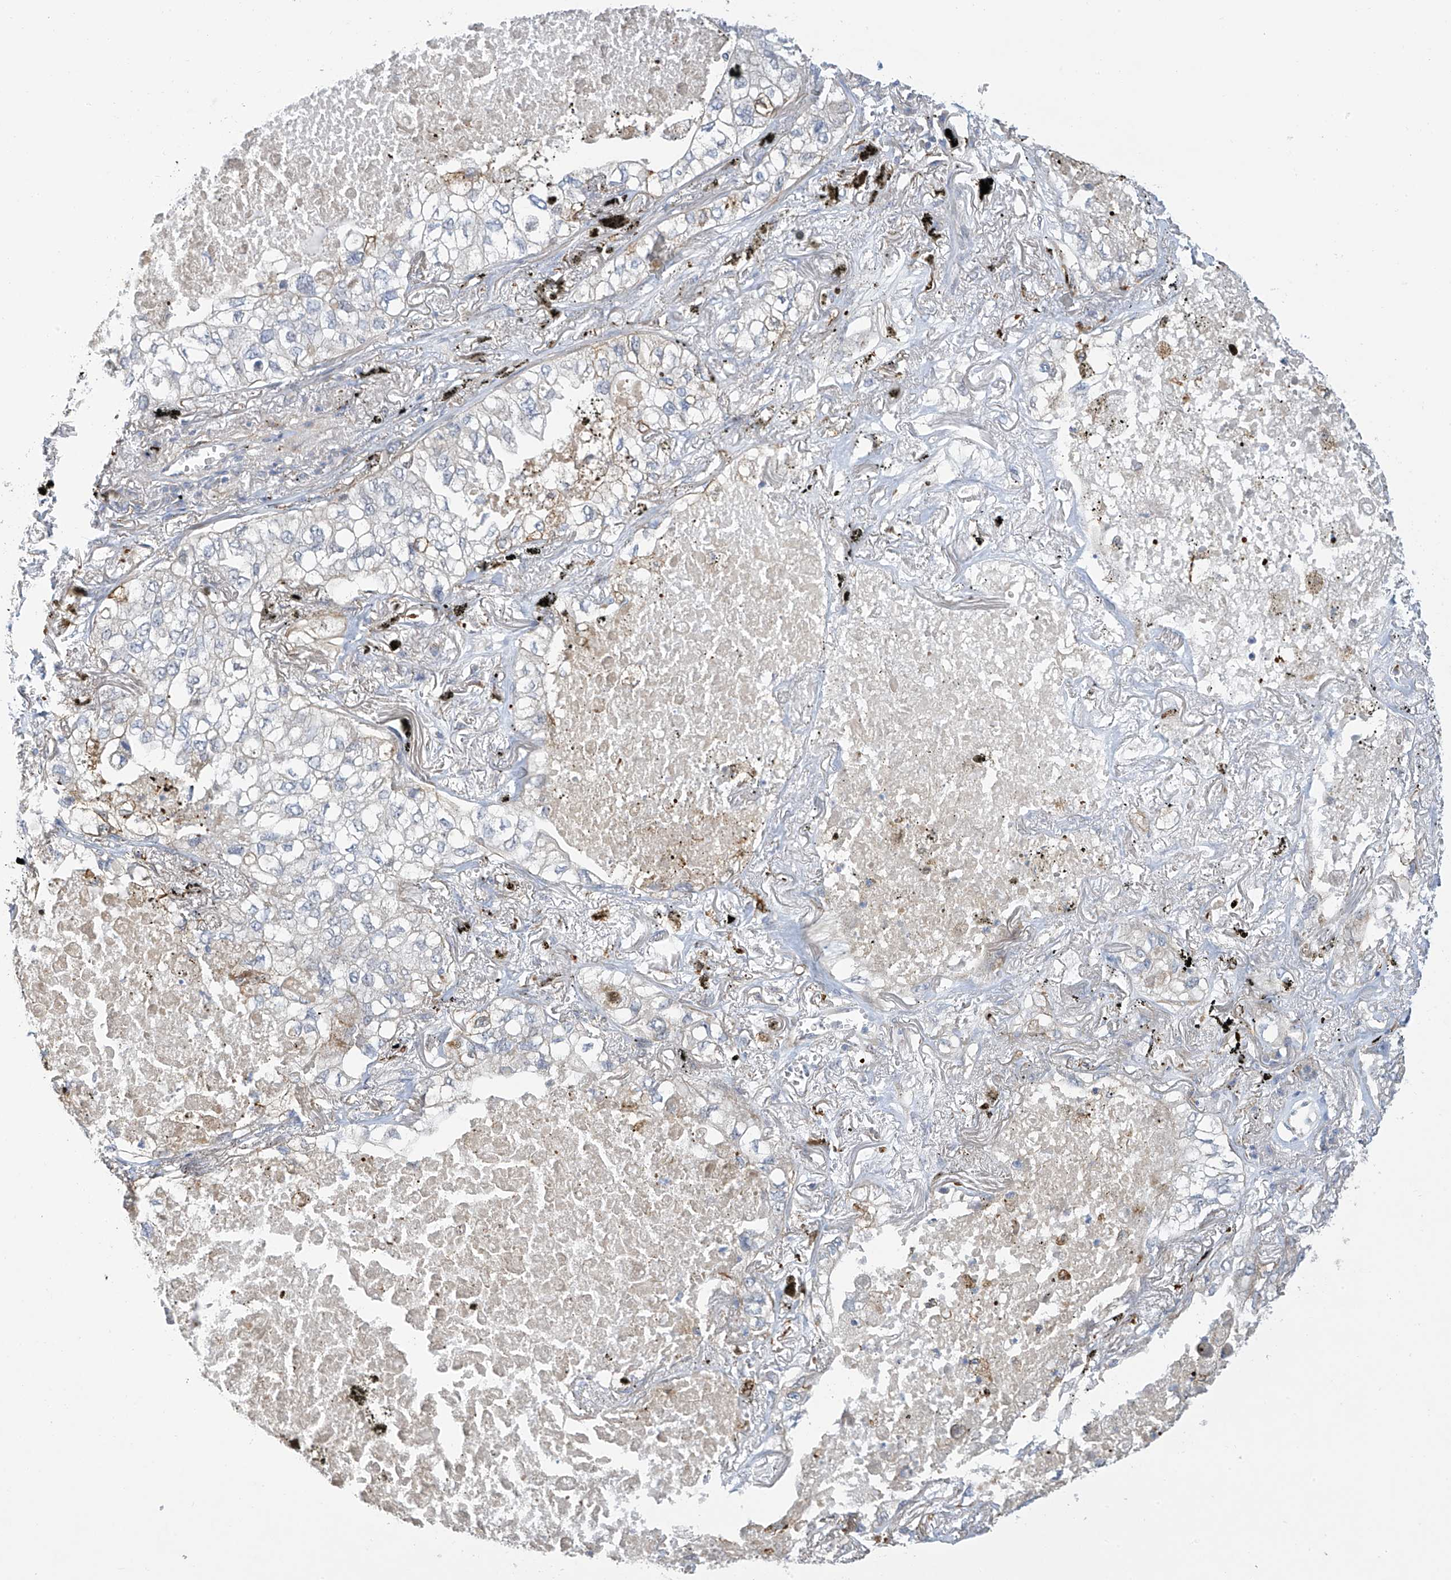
{"staining": {"intensity": "negative", "quantity": "none", "location": "none"}, "tissue": "lung cancer", "cell_type": "Tumor cells", "image_type": "cancer", "snomed": [{"axis": "morphology", "description": "Adenocarcinoma, NOS"}, {"axis": "topography", "description": "Lung"}], "caption": "High power microscopy photomicrograph of an immunohistochemistry (IHC) histopathology image of lung adenocarcinoma, revealing no significant staining in tumor cells.", "gene": "ZNF641", "patient": {"sex": "male", "age": 65}}